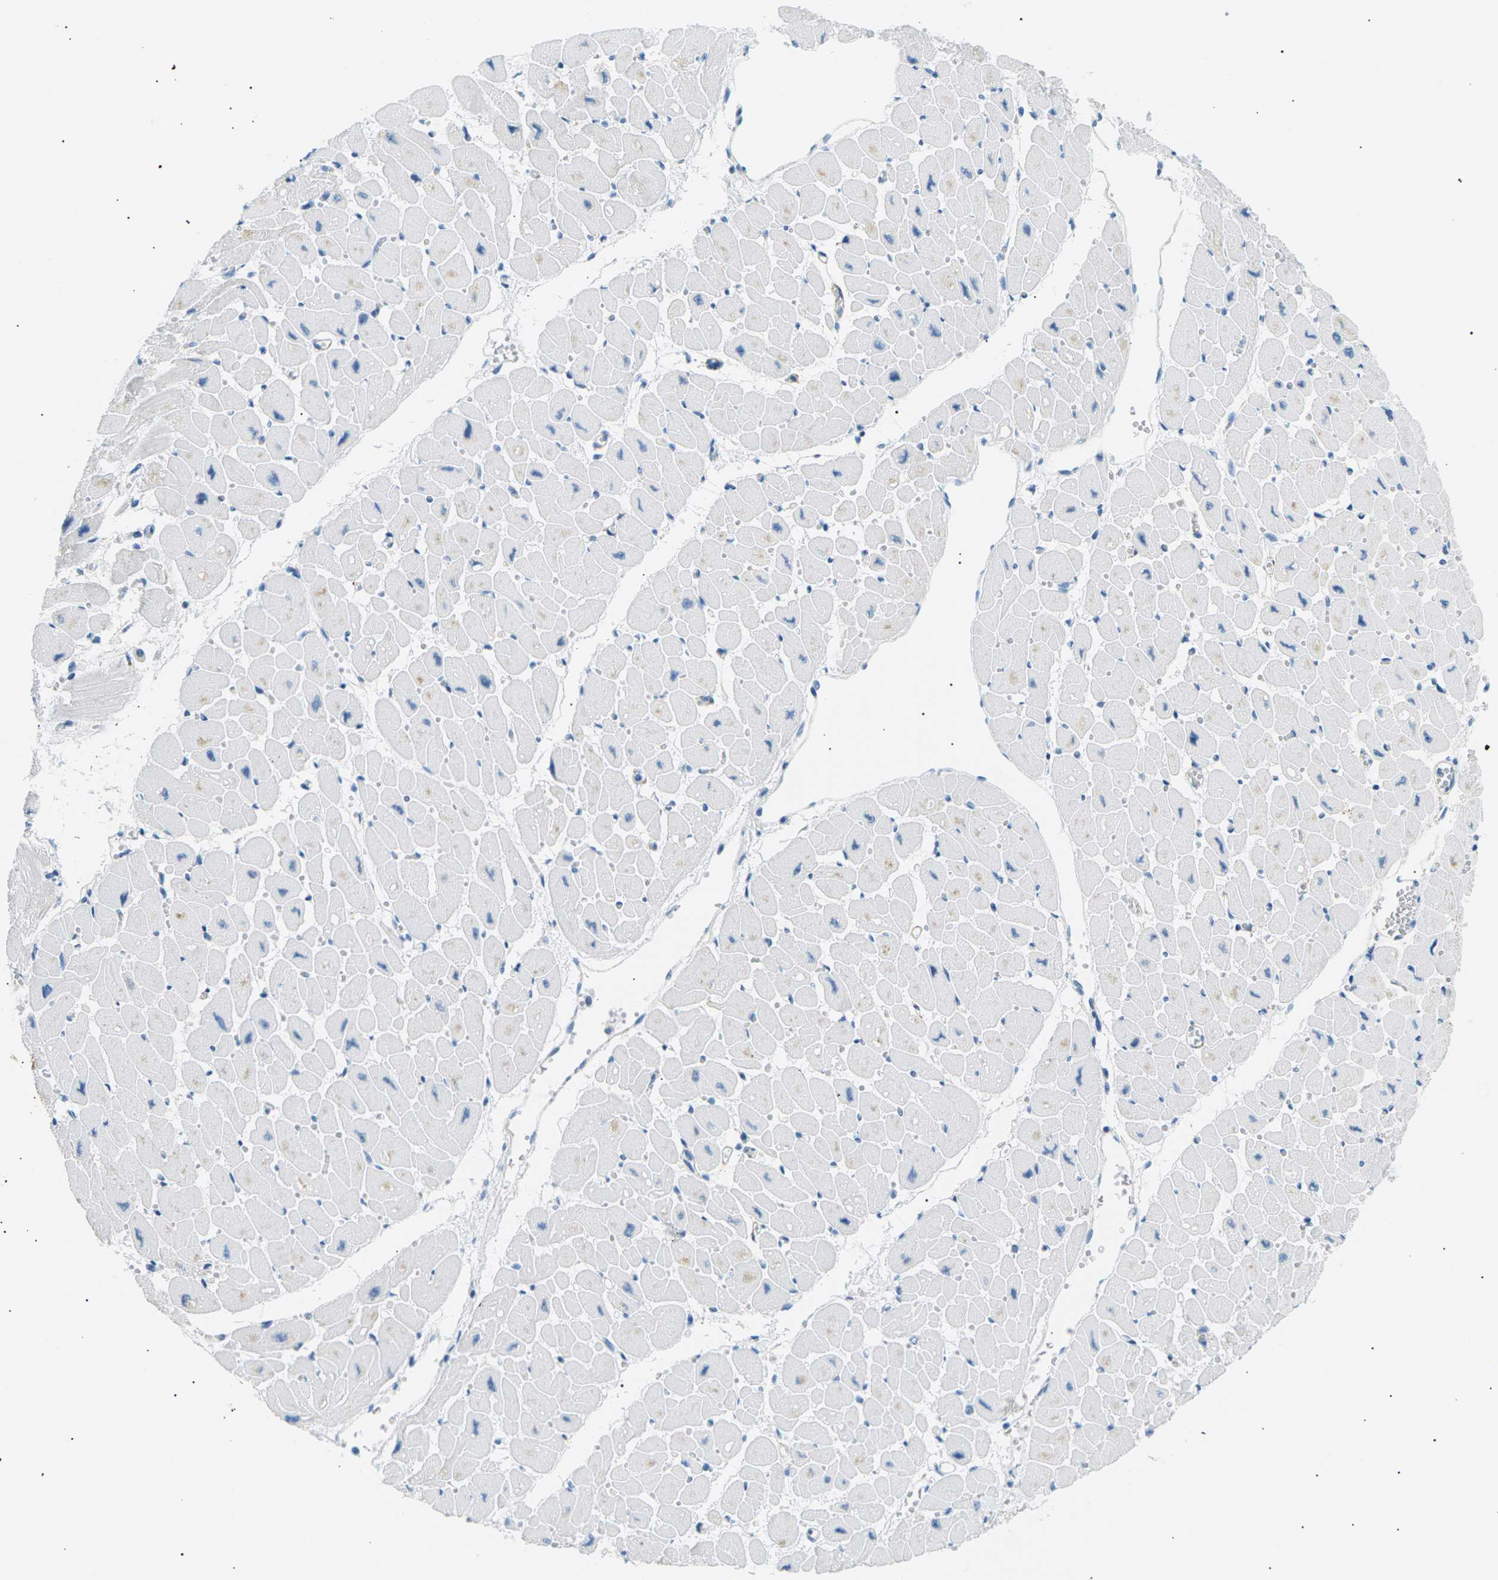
{"staining": {"intensity": "negative", "quantity": "none", "location": "none"}, "tissue": "heart muscle", "cell_type": "Cardiomyocytes", "image_type": "normal", "snomed": [{"axis": "morphology", "description": "Normal tissue, NOS"}, {"axis": "topography", "description": "Heart"}], "caption": "Protein analysis of unremarkable heart muscle displays no significant expression in cardiomyocytes.", "gene": "SEPTIN5", "patient": {"sex": "female", "age": 54}}